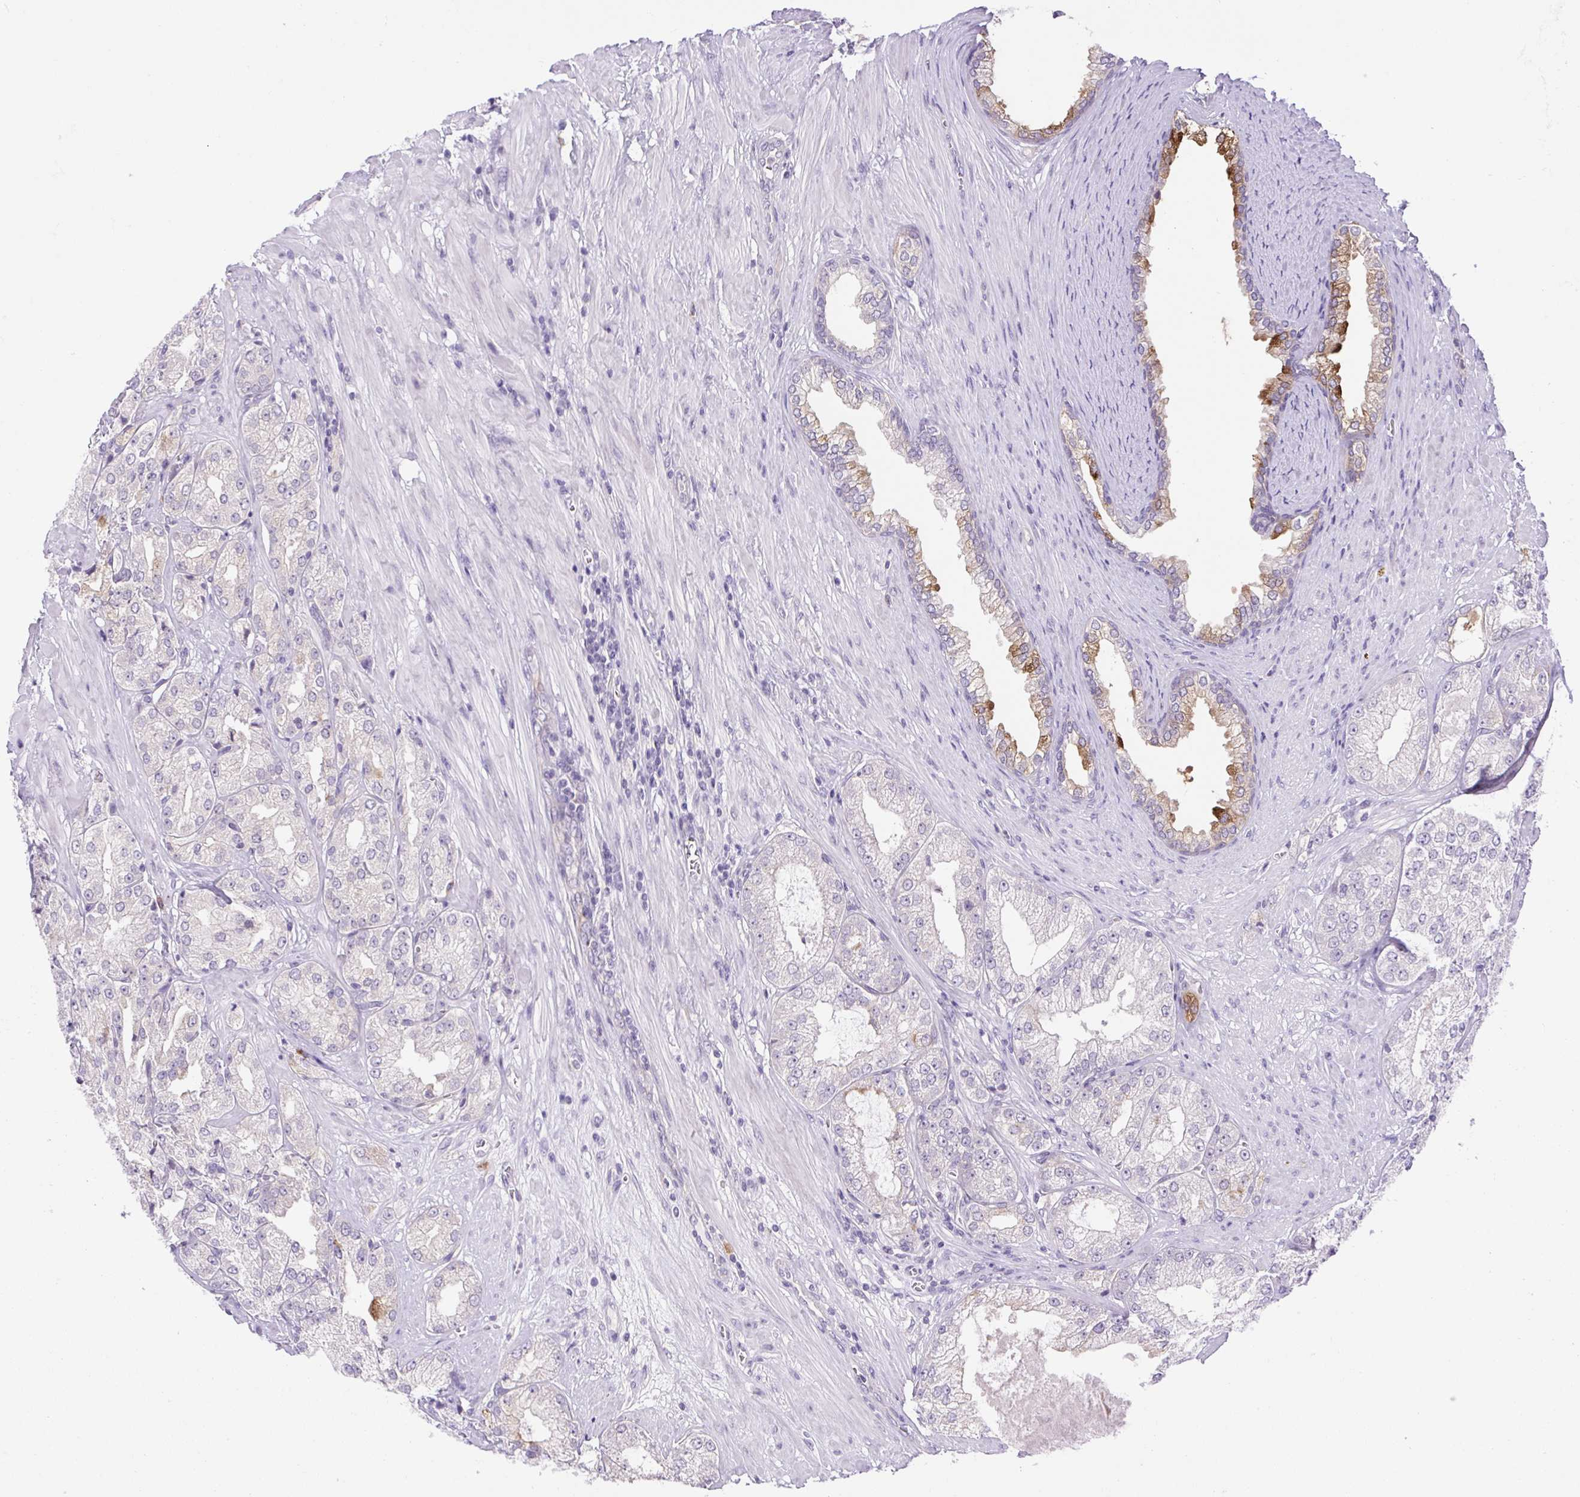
{"staining": {"intensity": "negative", "quantity": "none", "location": "none"}, "tissue": "prostate cancer", "cell_type": "Tumor cells", "image_type": "cancer", "snomed": [{"axis": "morphology", "description": "Adenocarcinoma, High grade"}, {"axis": "topography", "description": "Prostate"}], "caption": "IHC histopathology image of neoplastic tissue: human prostate cancer stained with DAB (3,3'-diaminobenzidine) demonstrates no significant protein positivity in tumor cells.", "gene": "FAM177B", "patient": {"sex": "male", "age": 68}}